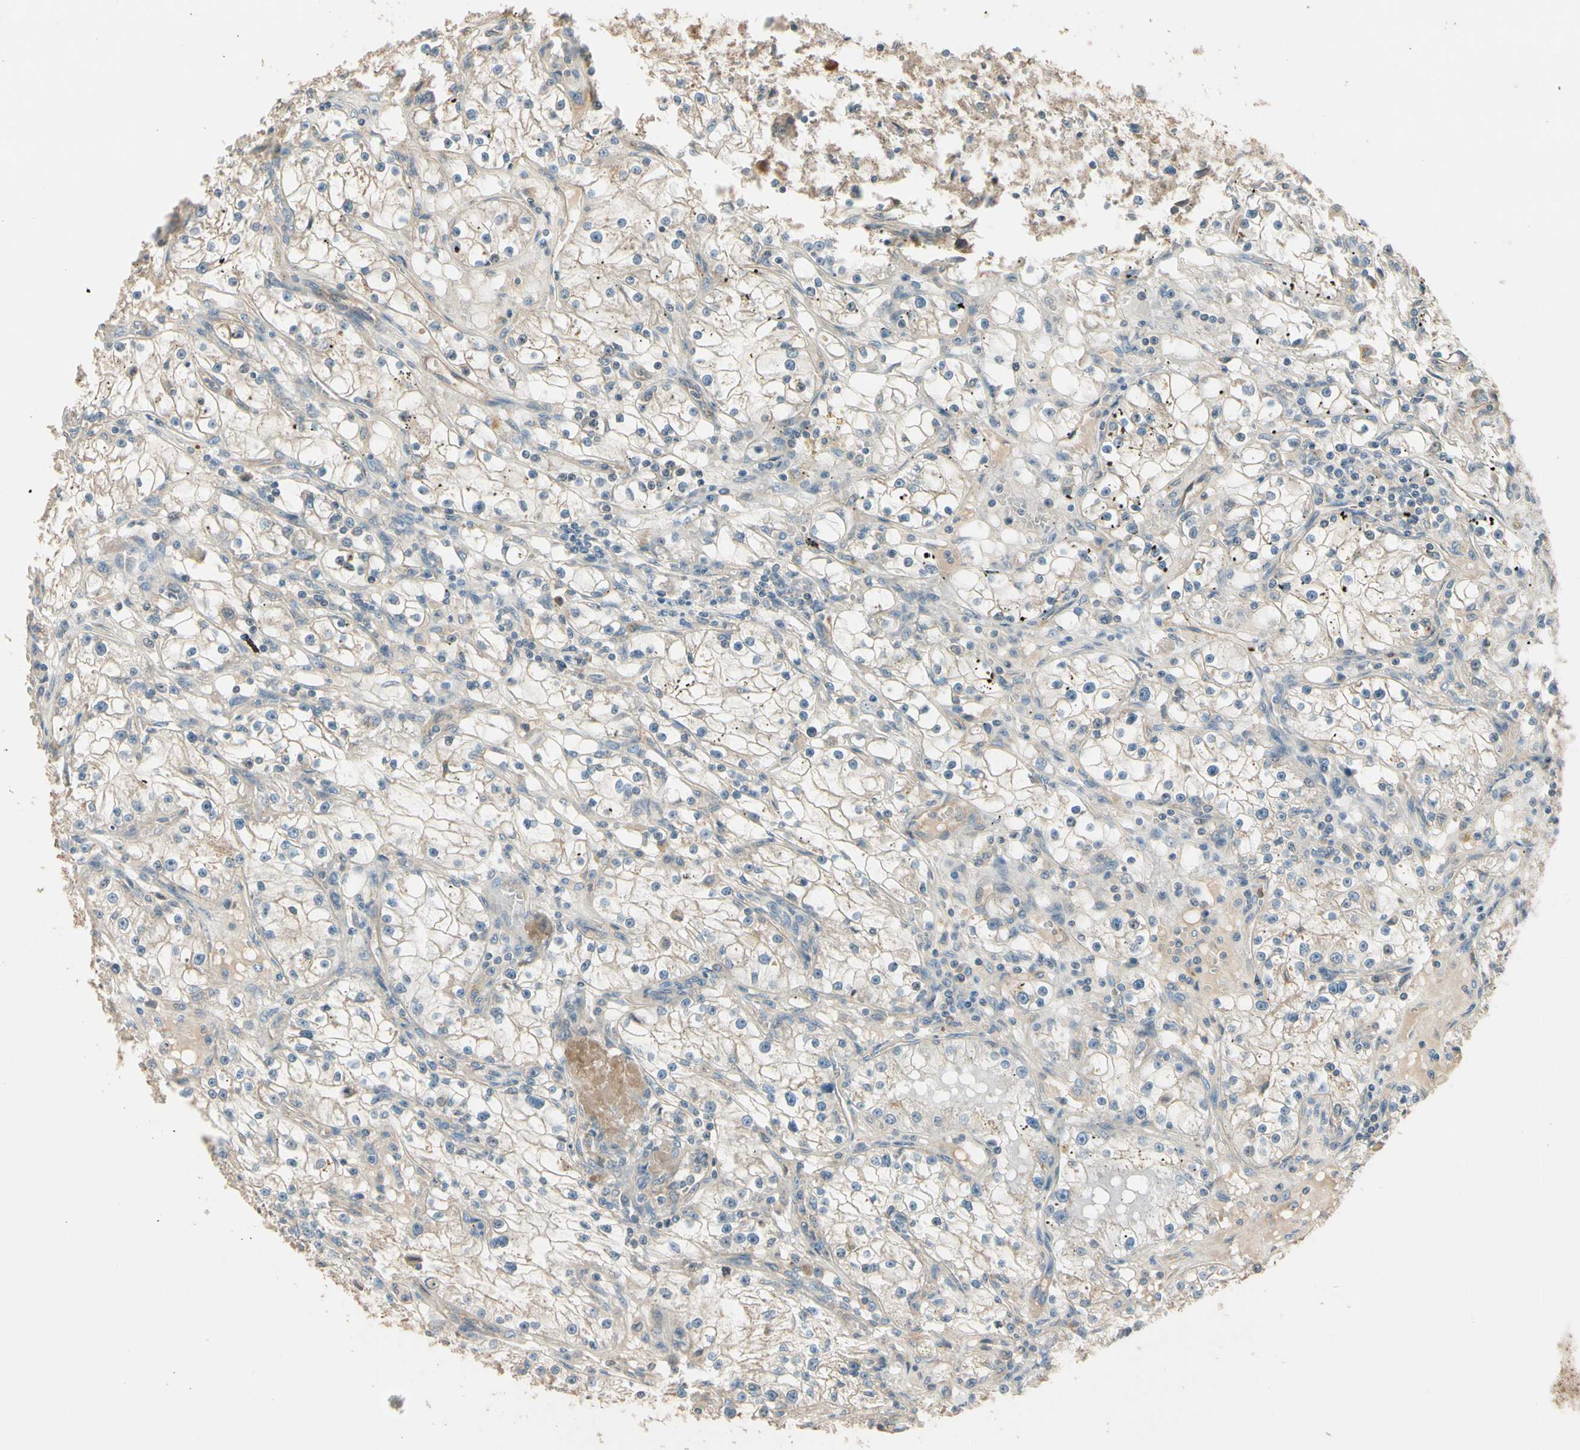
{"staining": {"intensity": "negative", "quantity": "none", "location": "none"}, "tissue": "renal cancer", "cell_type": "Tumor cells", "image_type": "cancer", "snomed": [{"axis": "morphology", "description": "Adenocarcinoma, NOS"}, {"axis": "topography", "description": "Kidney"}], "caption": "The histopathology image exhibits no significant expression in tumor cells of adenocarcinoma (renal).", "gene": "TNFRSF21", "patient": {"sex": "male", "age": 56}}